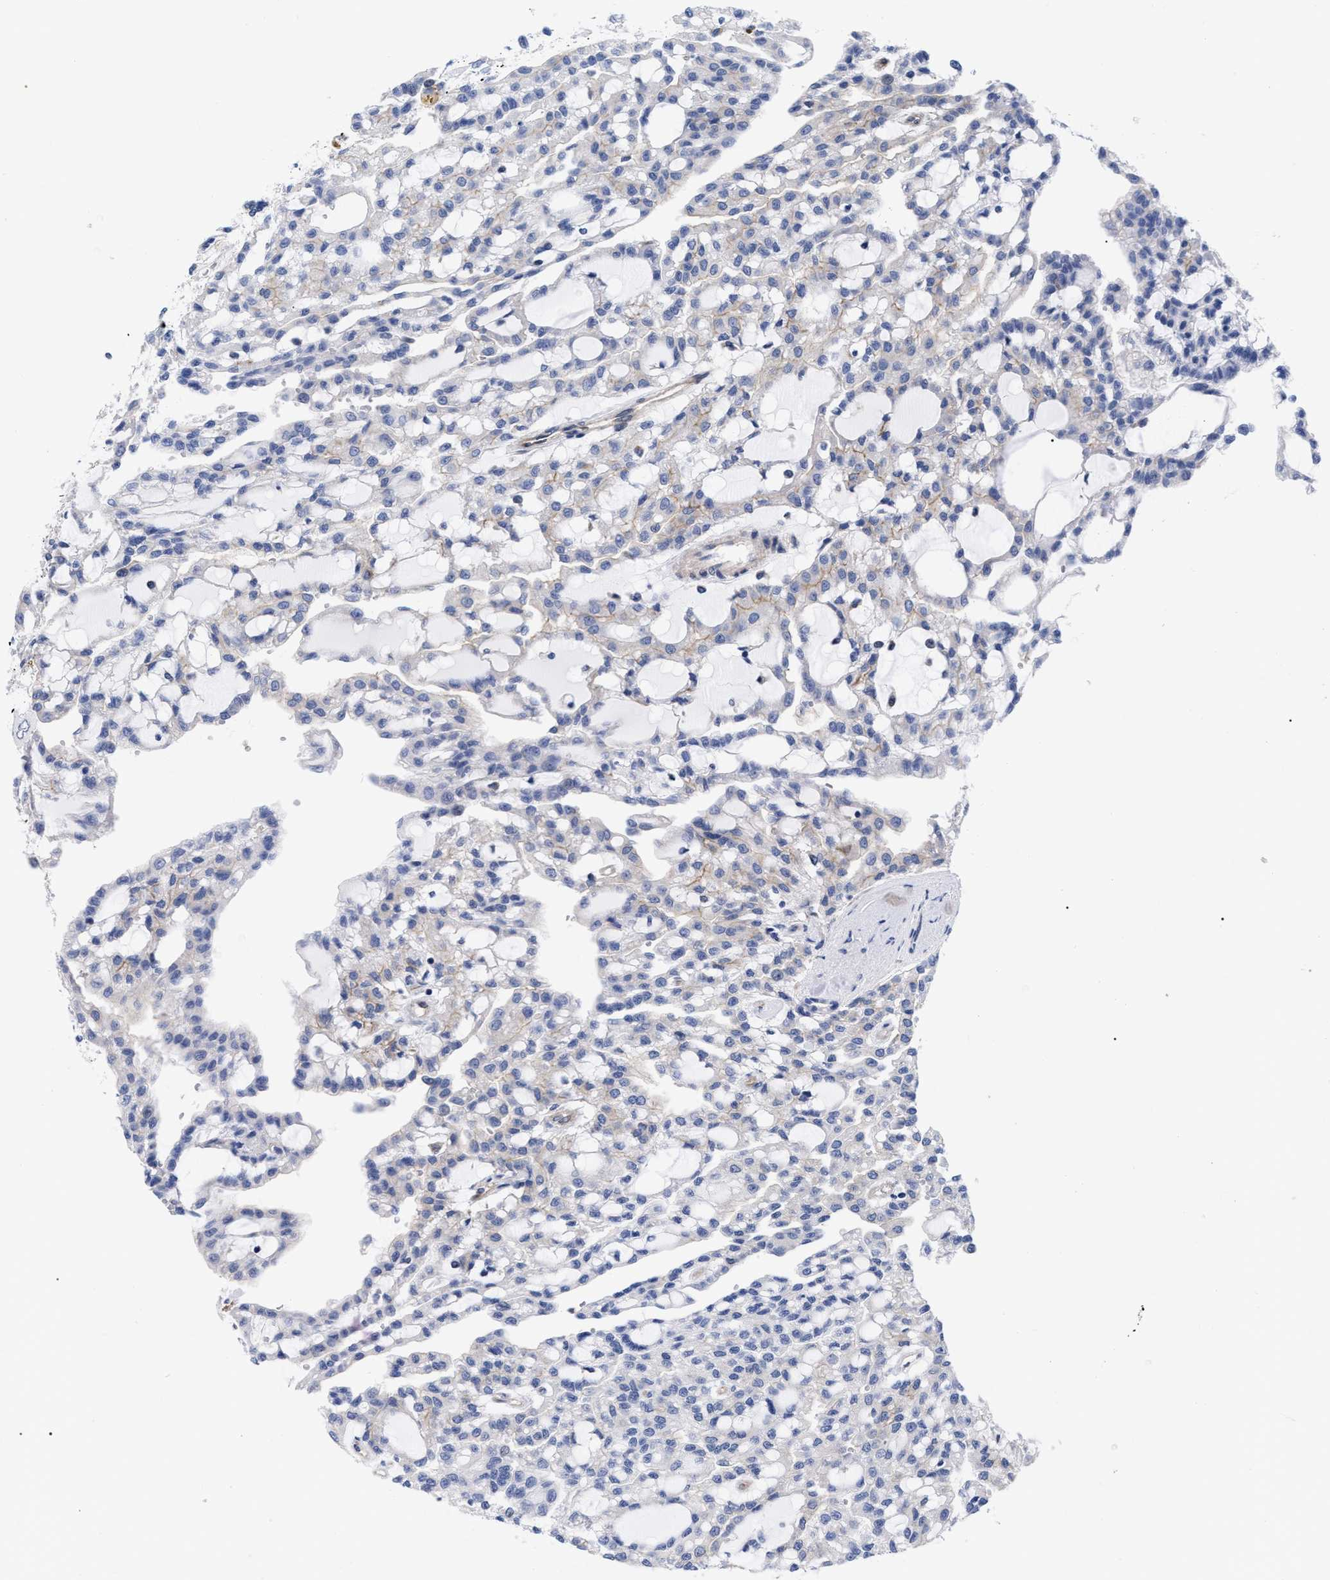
{"staining": {"intensity": "negative", "quantity": "none", "location": "none"}, "tissue": "renal cancer", "cell_type": "Tumor cells", "image_type": "cancer", "snomed": [{"axis": "morphology", "description": "Adenocarcinoma, NOS"}, {"axis": "topography", "description": "Kidney"}], "caption": "Immunohistochemistry (IHC) photomicrograph of human renal cancer stained for a protein (brown), which displays no expression in tumor cells.", "gene": "IRAG2", "patient": {"sex": "male", "age": 63}}